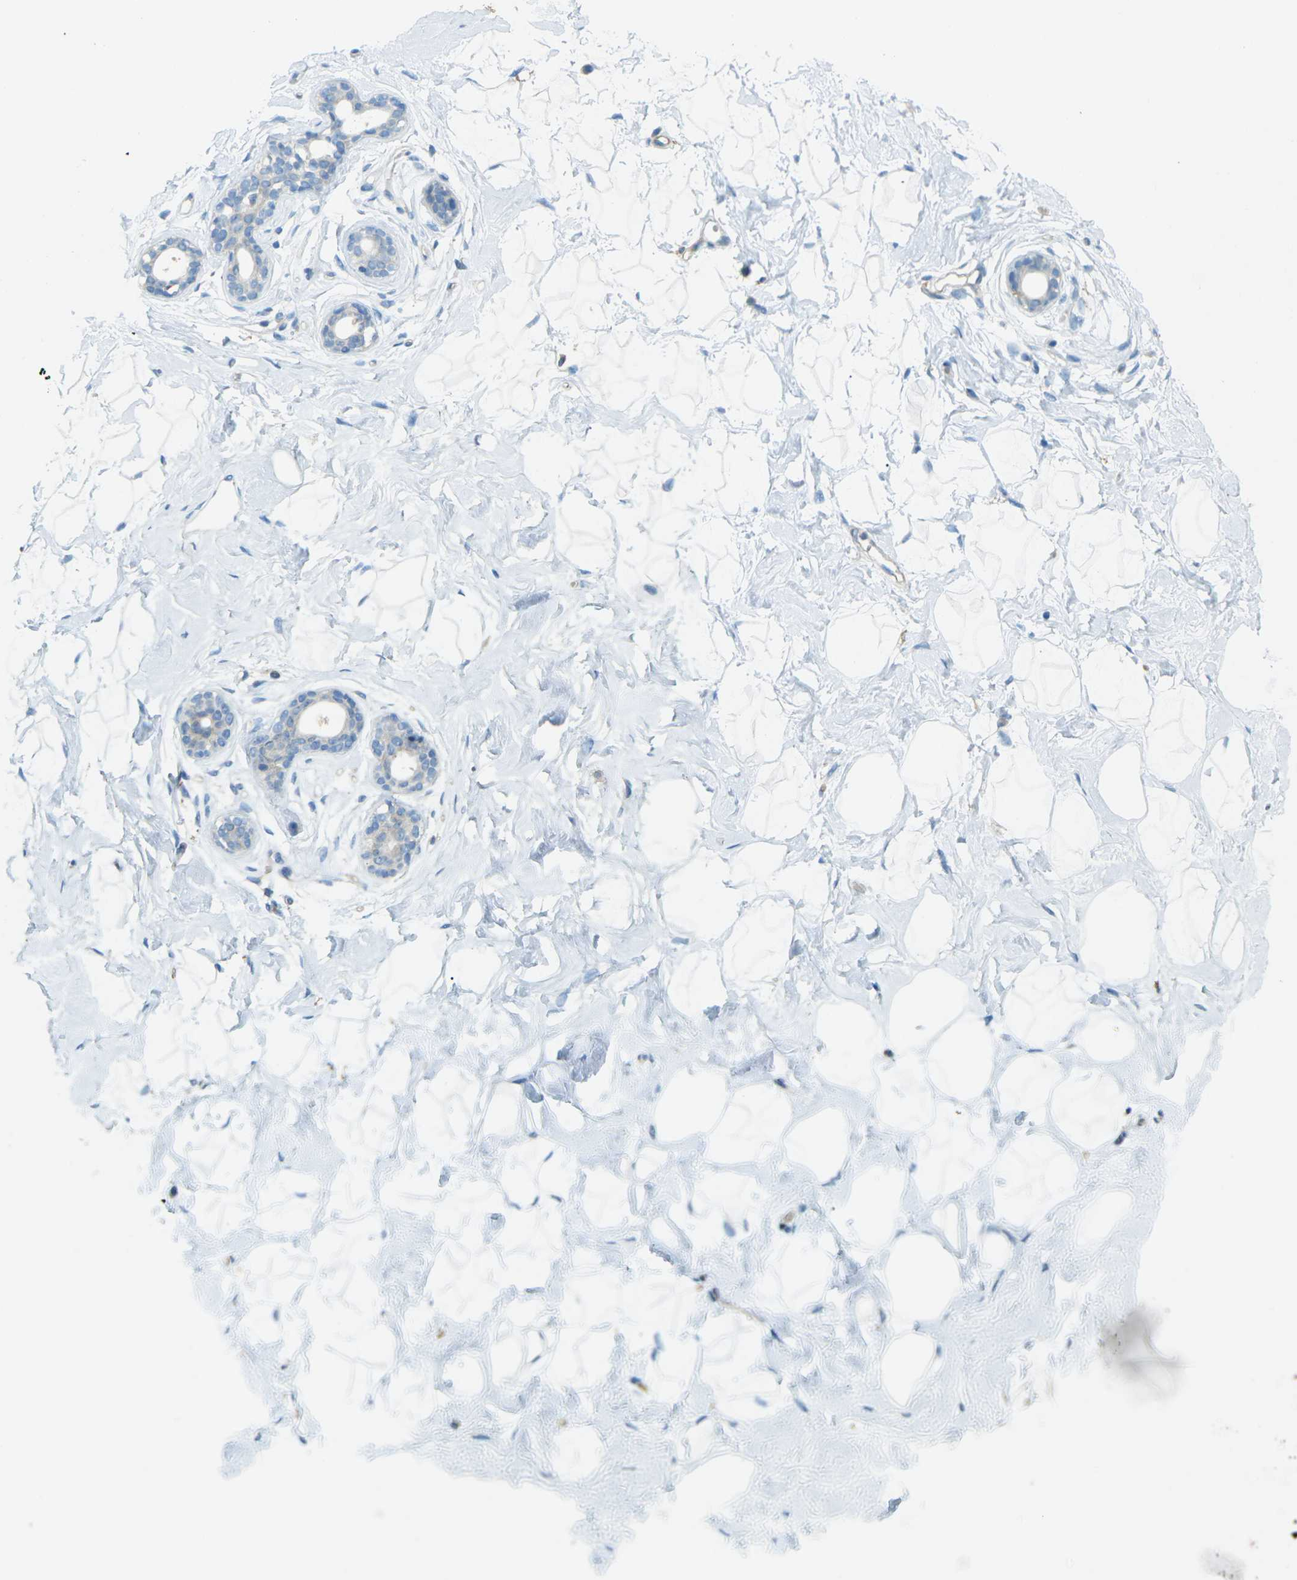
{"staining": {"intensity": "negative", "quantity": "none", "location": "none"}, "tissue": "breast", "cell_type": "Adipocytes", "image_type": "normal", "snomed": [{"axis": "morphology", "description": "Normal tissue, NOS"}, {"axis": "topography", "description": "Breast"}], "caption": "IHC of normal human breast exhibits no expression in adipocytes.", "gene": "MYLK4", "patient": {"sex": "female", "age": 23}}